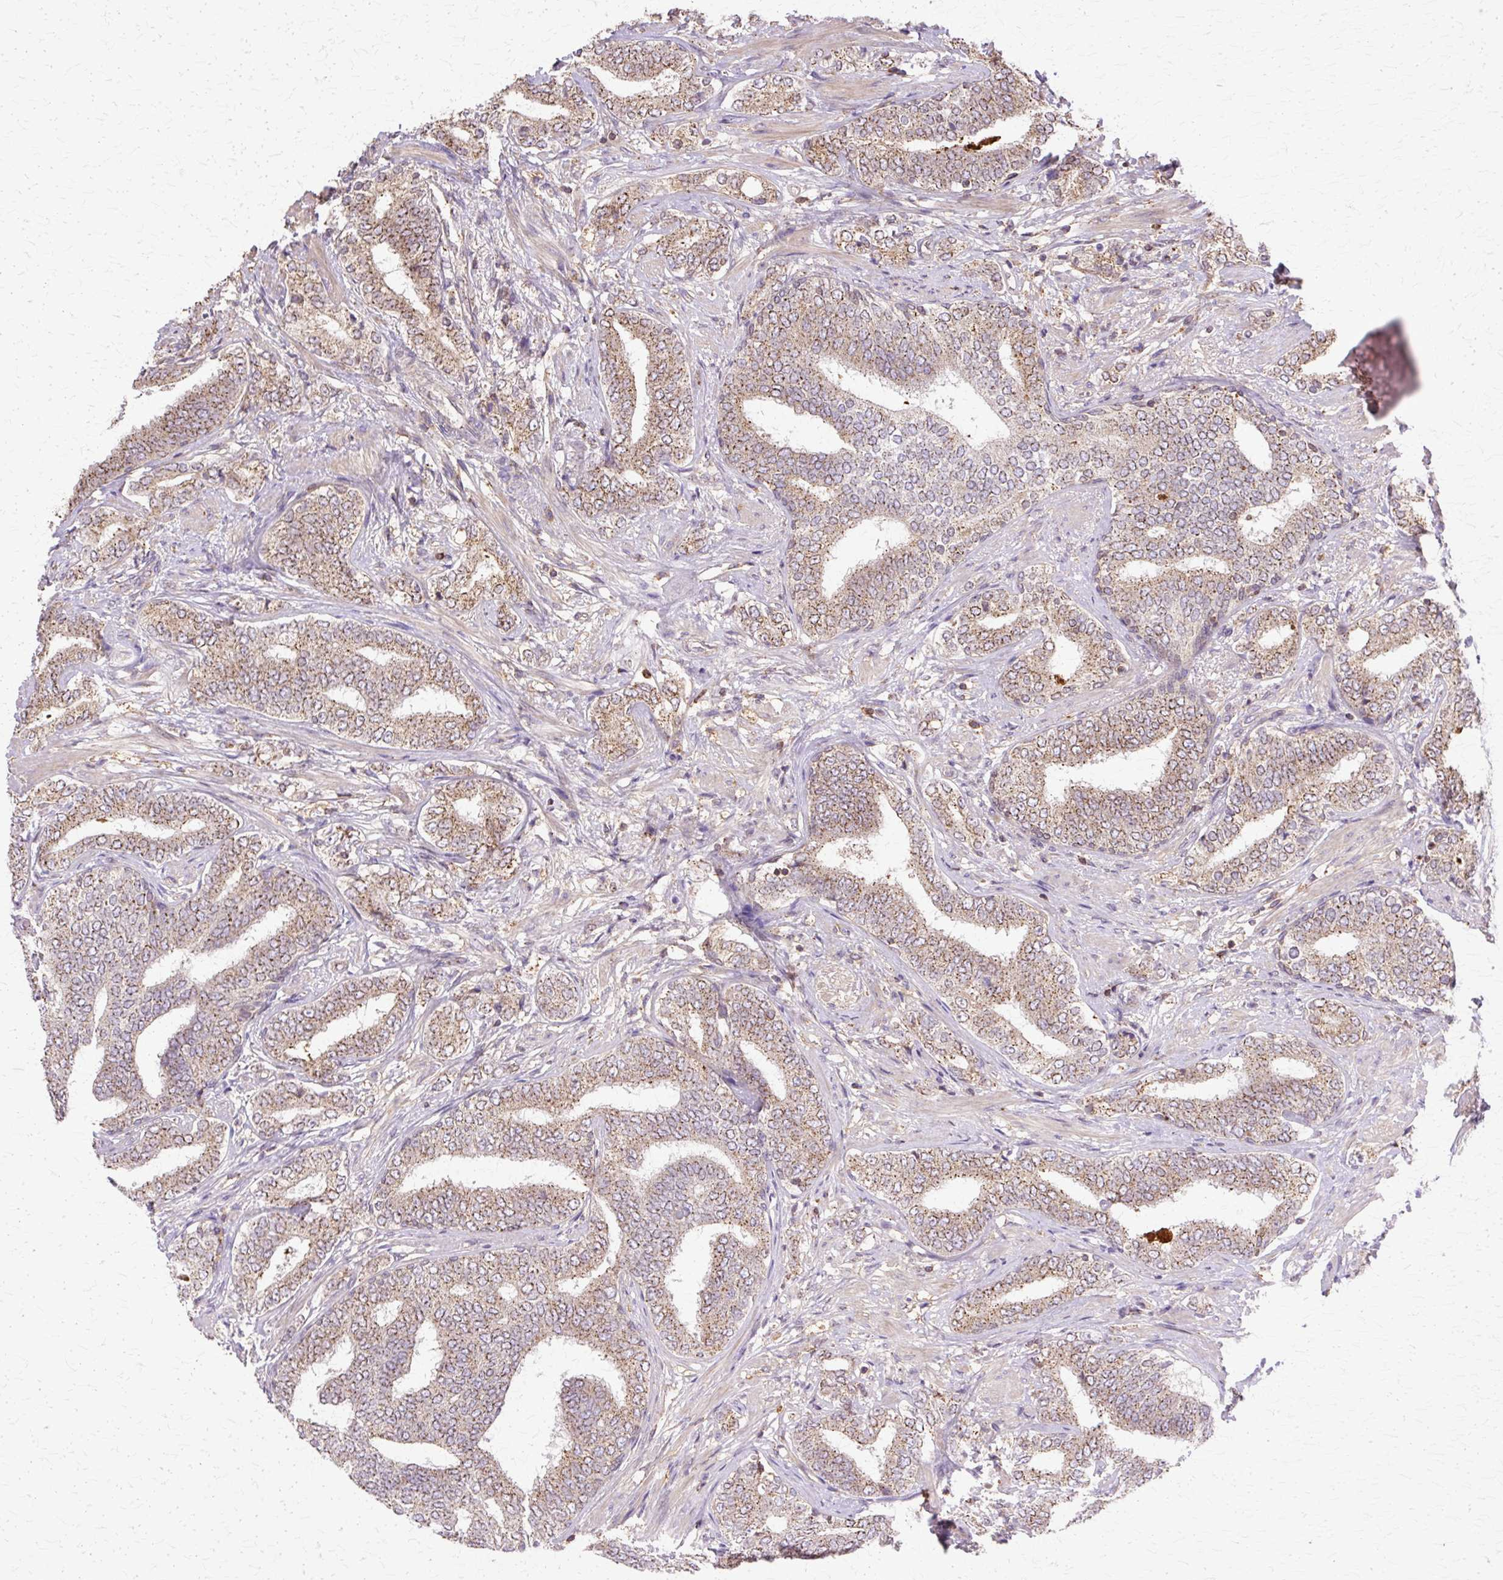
{"staining": {"intensity": "moderate", "quantity": ">75%", "location": "cytoplasmic/membranous"}, "tissue": "prostate cancer", "cell_type": "Tumor cells", "image_type": "cancer", "snomed": [{"axis": "morphology", "description": "Adenocarcinoma, High grade"}, {"axis": "topography", "description": "Prostate"}], "caption": "Prostate cancer (adenocarcinoma (high-grade)) was stained to show a protein in brown. There is medium levels of moderate cytoplasmic/membranous staining in about >75% of tumor cells. Using DAB (brown) and hematoxylin (blue) stains, captured at high magnification using brightfield microscopy.", "gene": "COPB1", "patient": {"sex": "male", "age": 72}}